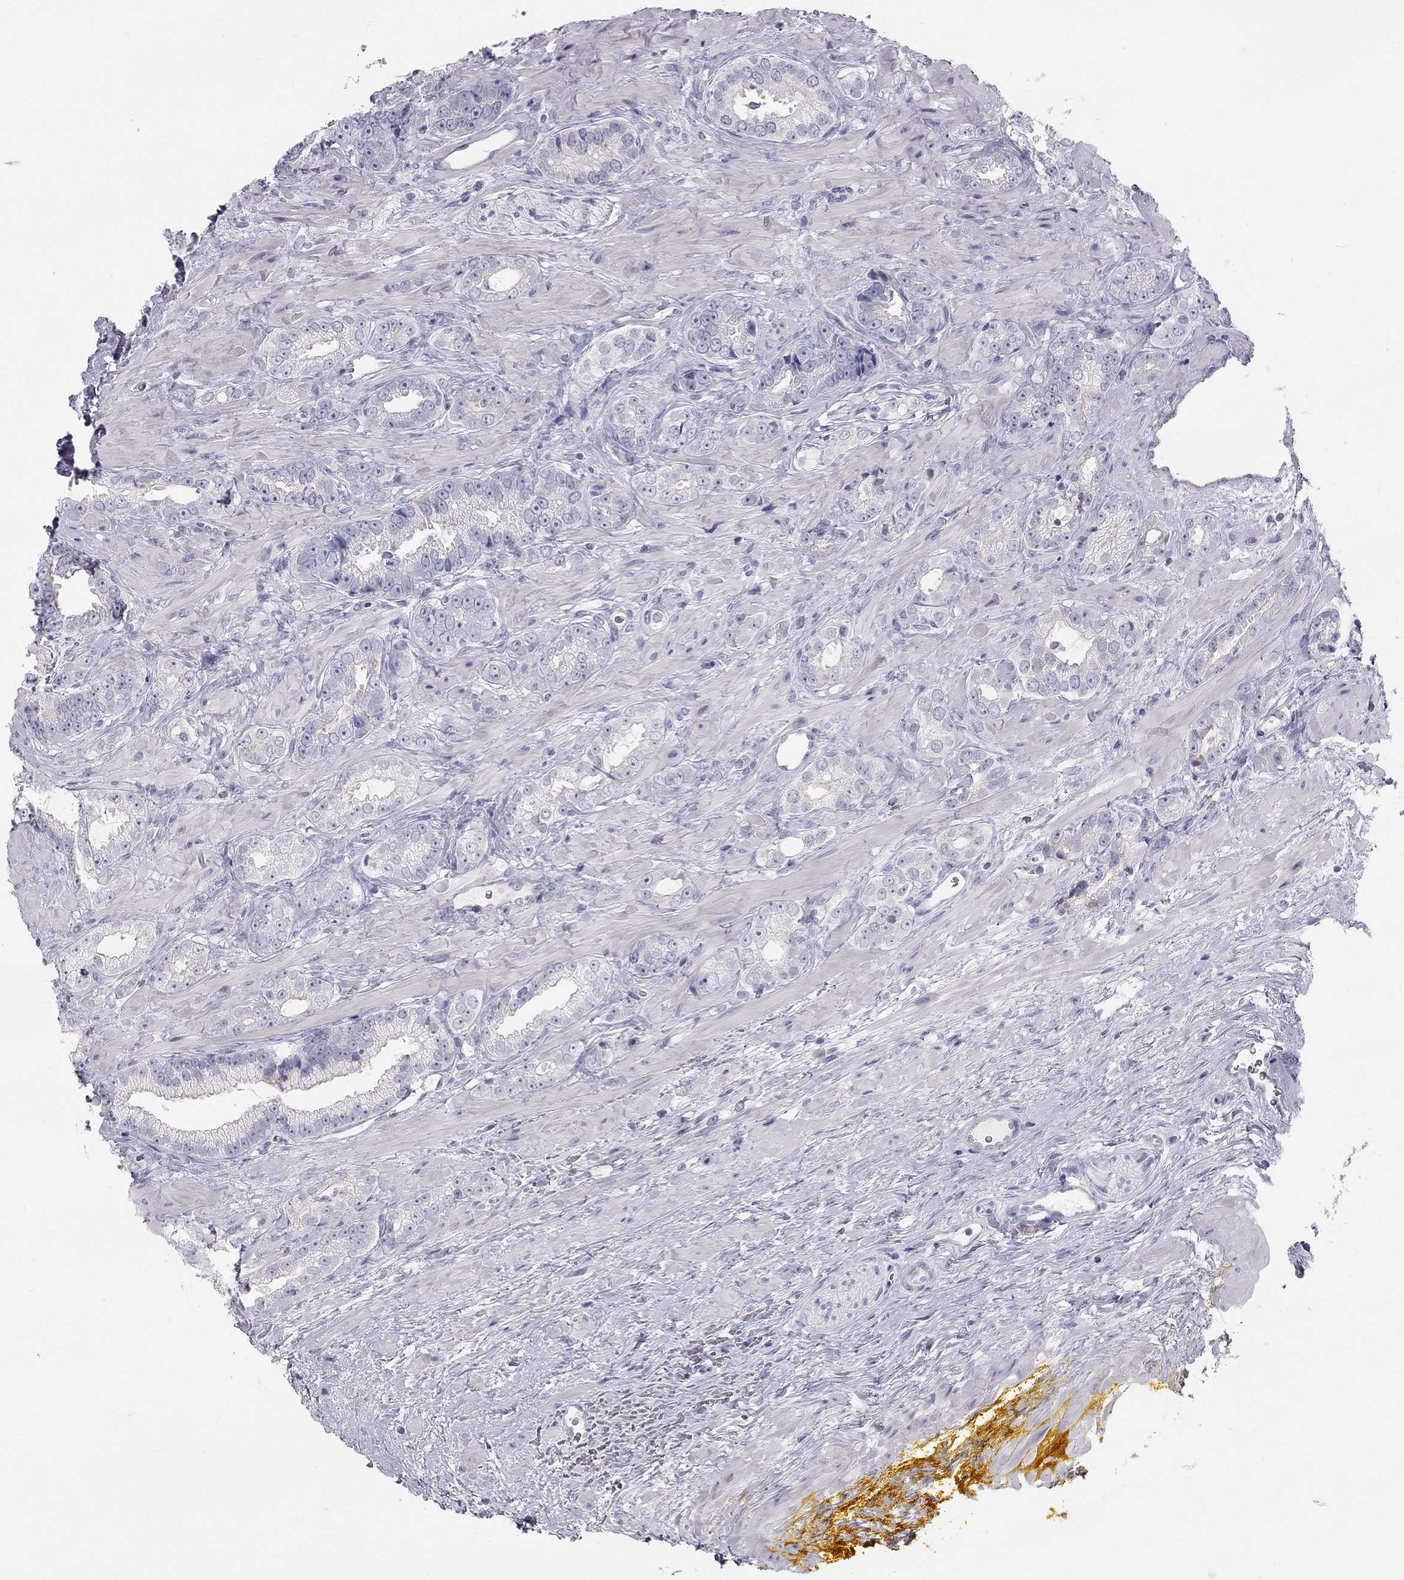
{"staining": {"intensity": "negative", "quantity": "none", "location": "none"}, "tissue": "prostate cancer", "cell_type": "Tumor cells", "image_type": "cancer", "snomed": [{"axis": "morphology", "description": "Adenocarcinoma, NOS"}, {"axis": "topography", "description": "Prostate"}], "caption": "IHC of prostate cancer exhibits no expression in tumor cells.", "gene": "TDRD6", "patient": {"sex": "male", "age": 67}}